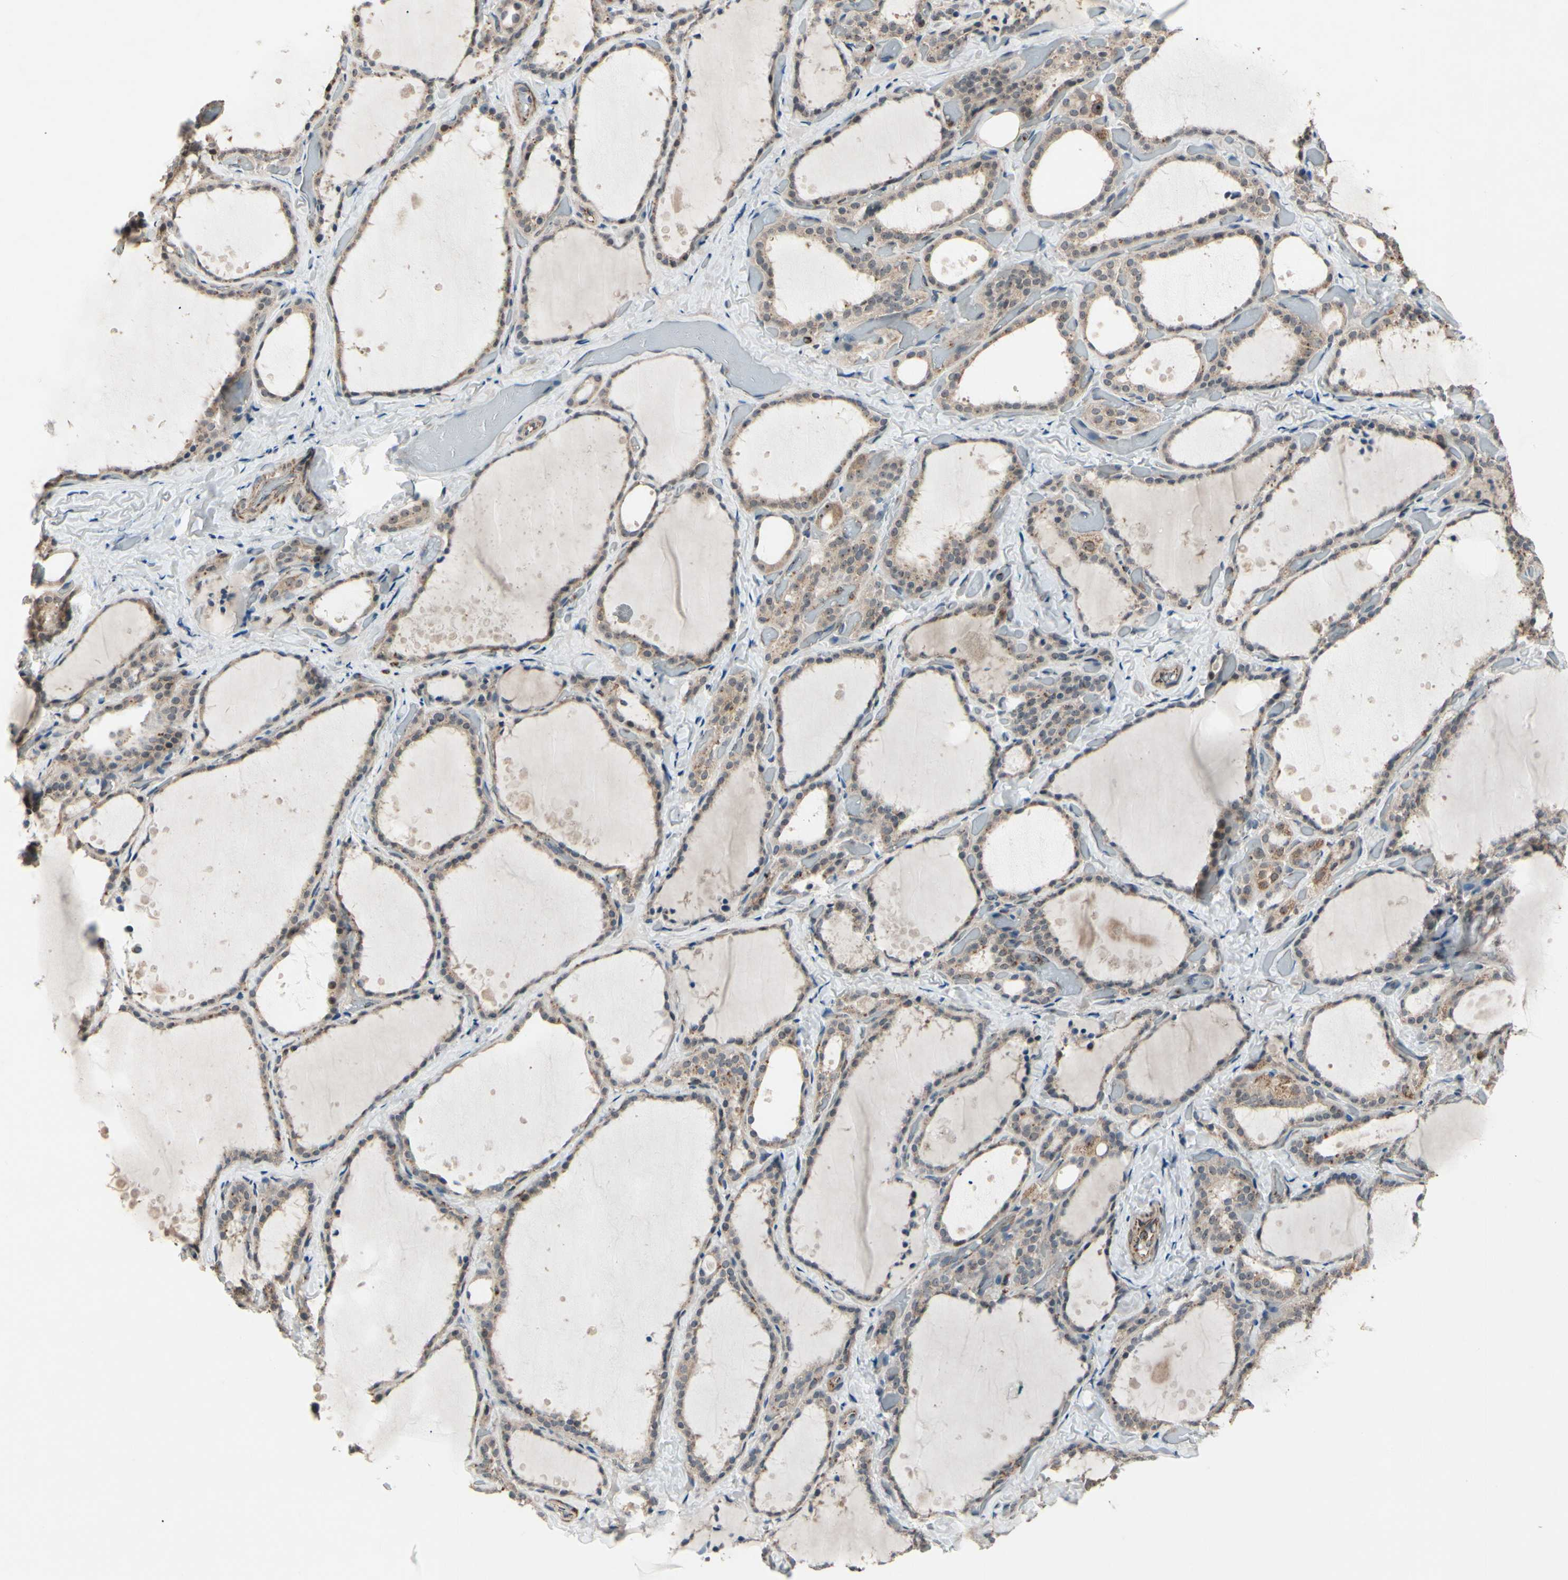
{"staining": {"intensity": "weak", "quantity": ">75%", "location": "cytoplasmic/membranous"}, "tissue": "thyroid gland", "cell_type": "Glandular cells", "image_type": "normal", "snomed": [{"axis": "morphology", "description": "Normal tissue, NOS"}, {"axis": "topography", "description": "Thyroid gland"}], "caption": "Unremarkable thyroid gland shows weak cytoplasmic/membranous staining in approximately >75% of glandular cells.", "gene": "CPT1A", "patient": {"sex": "female", "age": 44}}